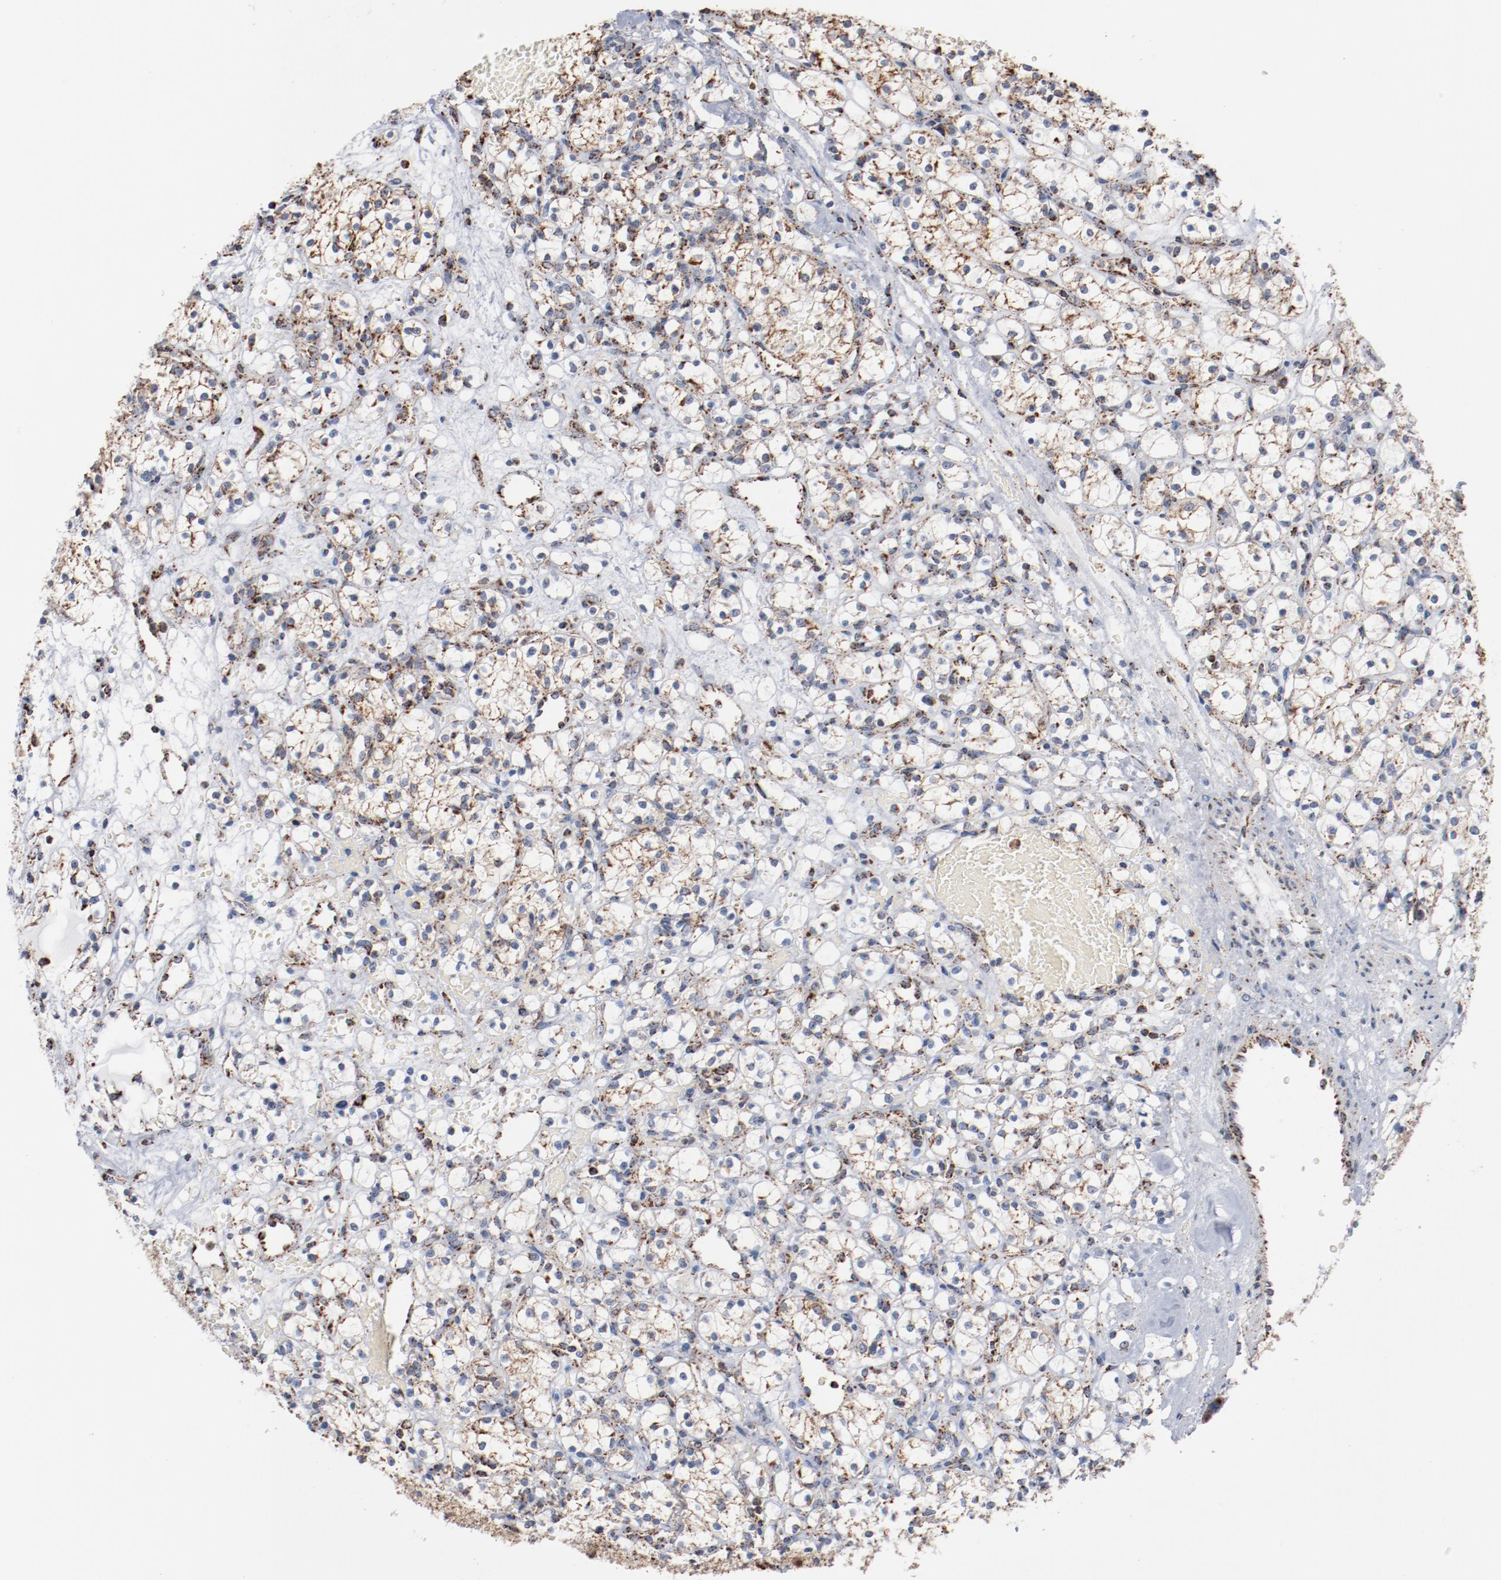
{"staining": {"intensity": "moderate", "quantity": ">75%", "location": "cytoplasmic/membranous"}, "tissue": "renal cancer", "cell_type": "Tumor cells", "image_type": "cancer", "snomed": [{"axis": "morphology", "description": "Adenocarcinoma, NOS"}, {"axis": "topography", "description": "Kidney"}], "caption": "The image exhibits staining of renal cancer (adenocarcinoma), revealing moderate cytoplasmic/membranous protein positivity (brown color) within tumor cells.", "gene": "NDUFS4", "patient": {"sex": "female", "age": 60}}